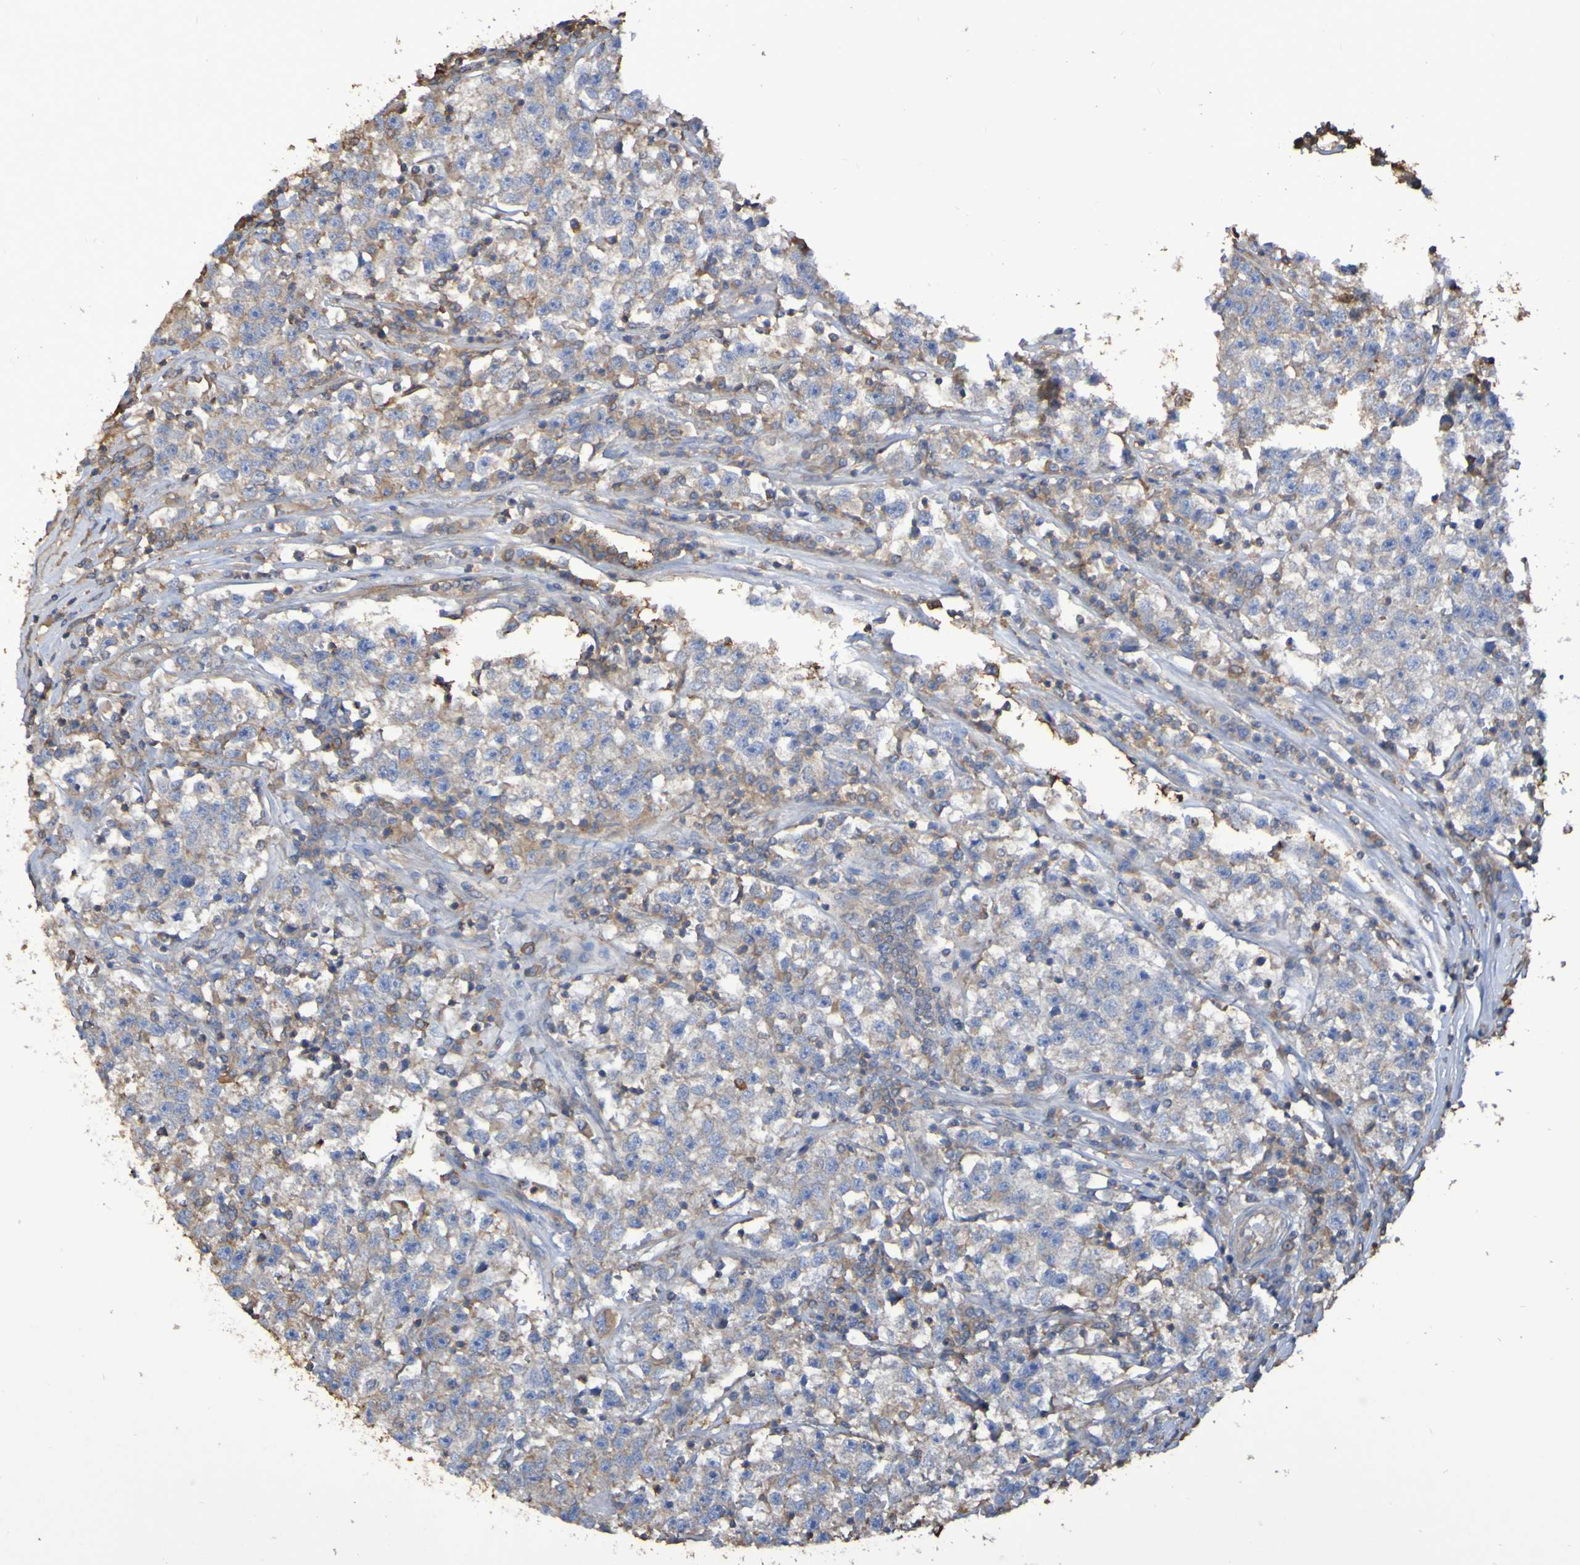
{"staining": {"intensity": "weak", "quantity": "<25%", "location": "cytoplasmic/membranous"}, "tissue": "testis cancer", "cell_type": "Tumor cells", "image_type": "cancer", "snomed": [{"axis": "morphology", "description": "Seminoma, NOS"}, {"axis": "topography", "description": "Testis"}], "caption": "Tumor cells are negative for protein expression in human testis cancer (seminoma).", "gene": "SYNJ1", "patient": {"sex": "male", "age": 22}}